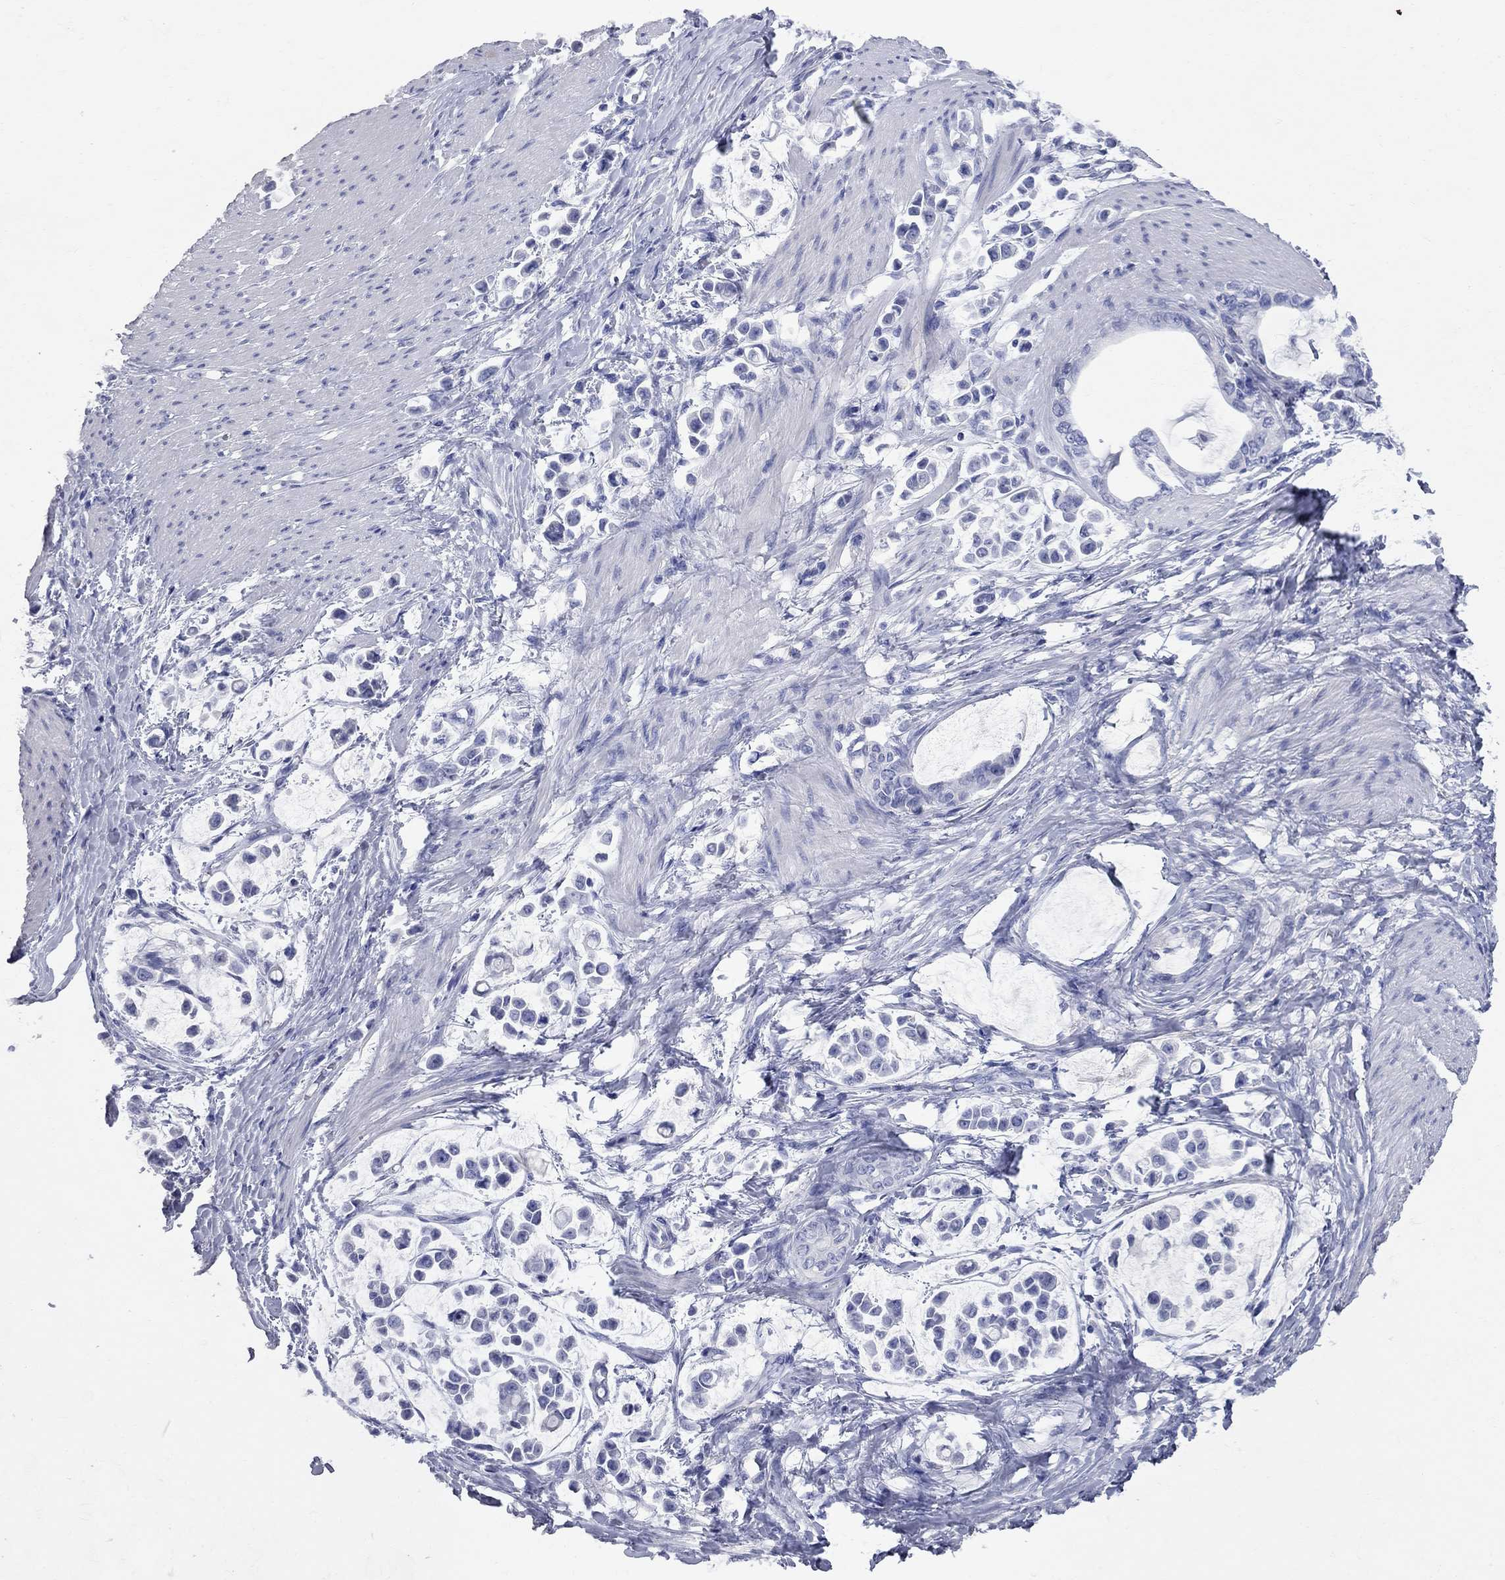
{"staining": {"intensity": "negative", "quantity": "none", "location": "none"}, "tissue": "stomach cancer", "cell_type": "Tumor cells", "image_type": "cancer", "snomed": [{"axis": "morphology", "description": "Adenocarcinoma, NOS"}, {"axis": "topography", "description": "Stomach"}], "caption": "This is a histopathology image of immunohistochemistry (IHC) staining of adenocarcinoma (stomach), which shows no expression in tumor cells. The staining is performed using DAB (3,3'-diaminobenzidine) brown chromogen with nuclei counter-stained in using hematoxylin.", "gene": "AOX1", "patient": {"sex": "male", "age": 82}}